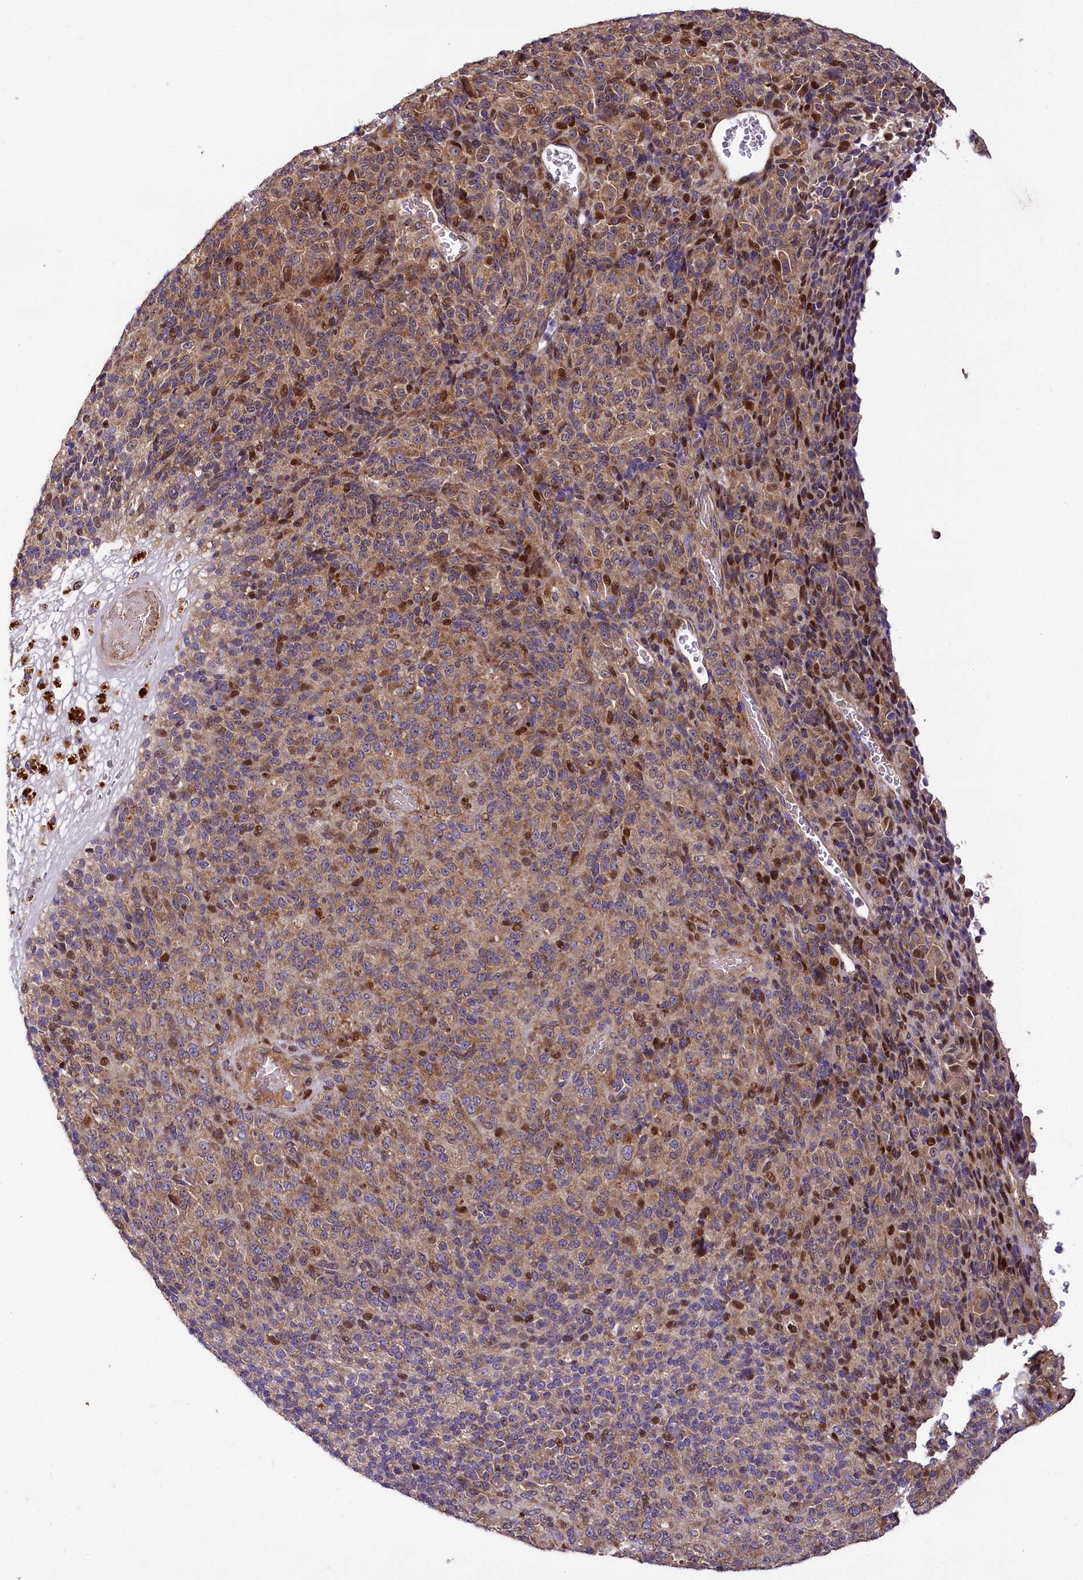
{"staining": {"intensity": "moderate", "quantity": "25%-75%", "location": "cytoplasmic/membranous,nuclear"}, "tissue": "melanoma", "cell_type": "Tumor cells", "image_type": "cancer", "snomed": [{"axis": "morphology", "description": "Malignant melanoma, Metastatic site"}, {"axis": "topography", "description": "Brain"}], "caption": "This is an image of immunohistochemistry staining of malignant melanoma (metastatic site), which shows moderate staining in the cytoplasmic/membranous and nuclear of tumor cells.", "gene": "PDZRN3", "patient": {"sex": "female", "age": 56}}